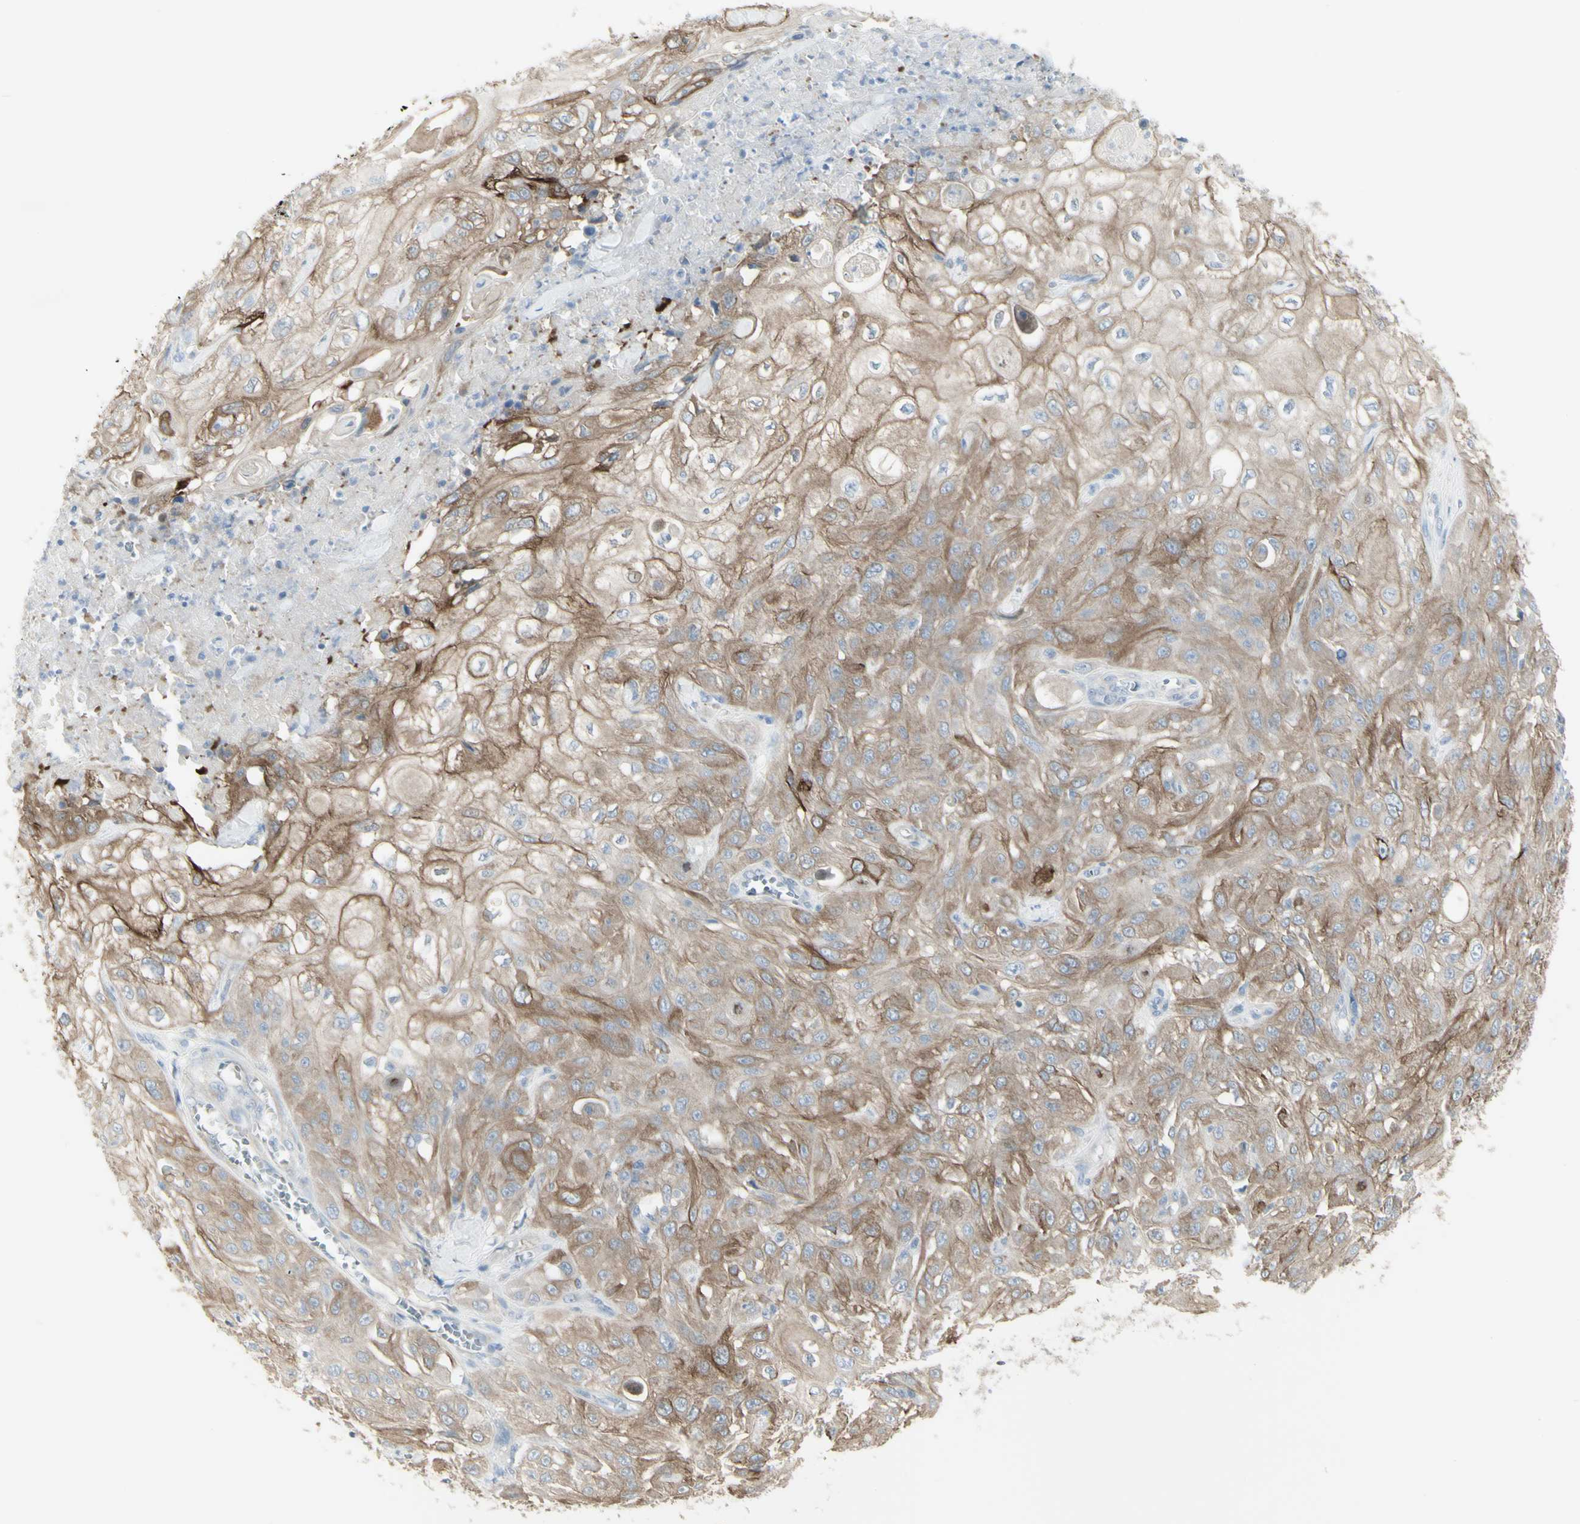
{"staining": {"intensity": "weak", "quantity": ">75%", "location": "cytoplasmic/membranous"}, "tissue": "skin cancer", "cell_type": "Tumor cells", "image_type": "cancer", "snomed": [{"axis": "morphology", "description": "Squamous cell carcinoma, NOS"}, {"axis": "morphology", "description": "Squamous cell carcinoma, metastatic, NOS"}, {"axis": "topography", "description": "Skin"}, {"axis": "topography", "description": "Lymph node"}], "caption": "Immunohistochemistry (IHC) micrograph of human skin cancer stained for a protein (brown), which displays low levels of weak cytoplasmic/membranous expression in about >75% of tumor cells.", "gene": "ENSG00000198211", "patient": {"sex": "male", "age": 75}}